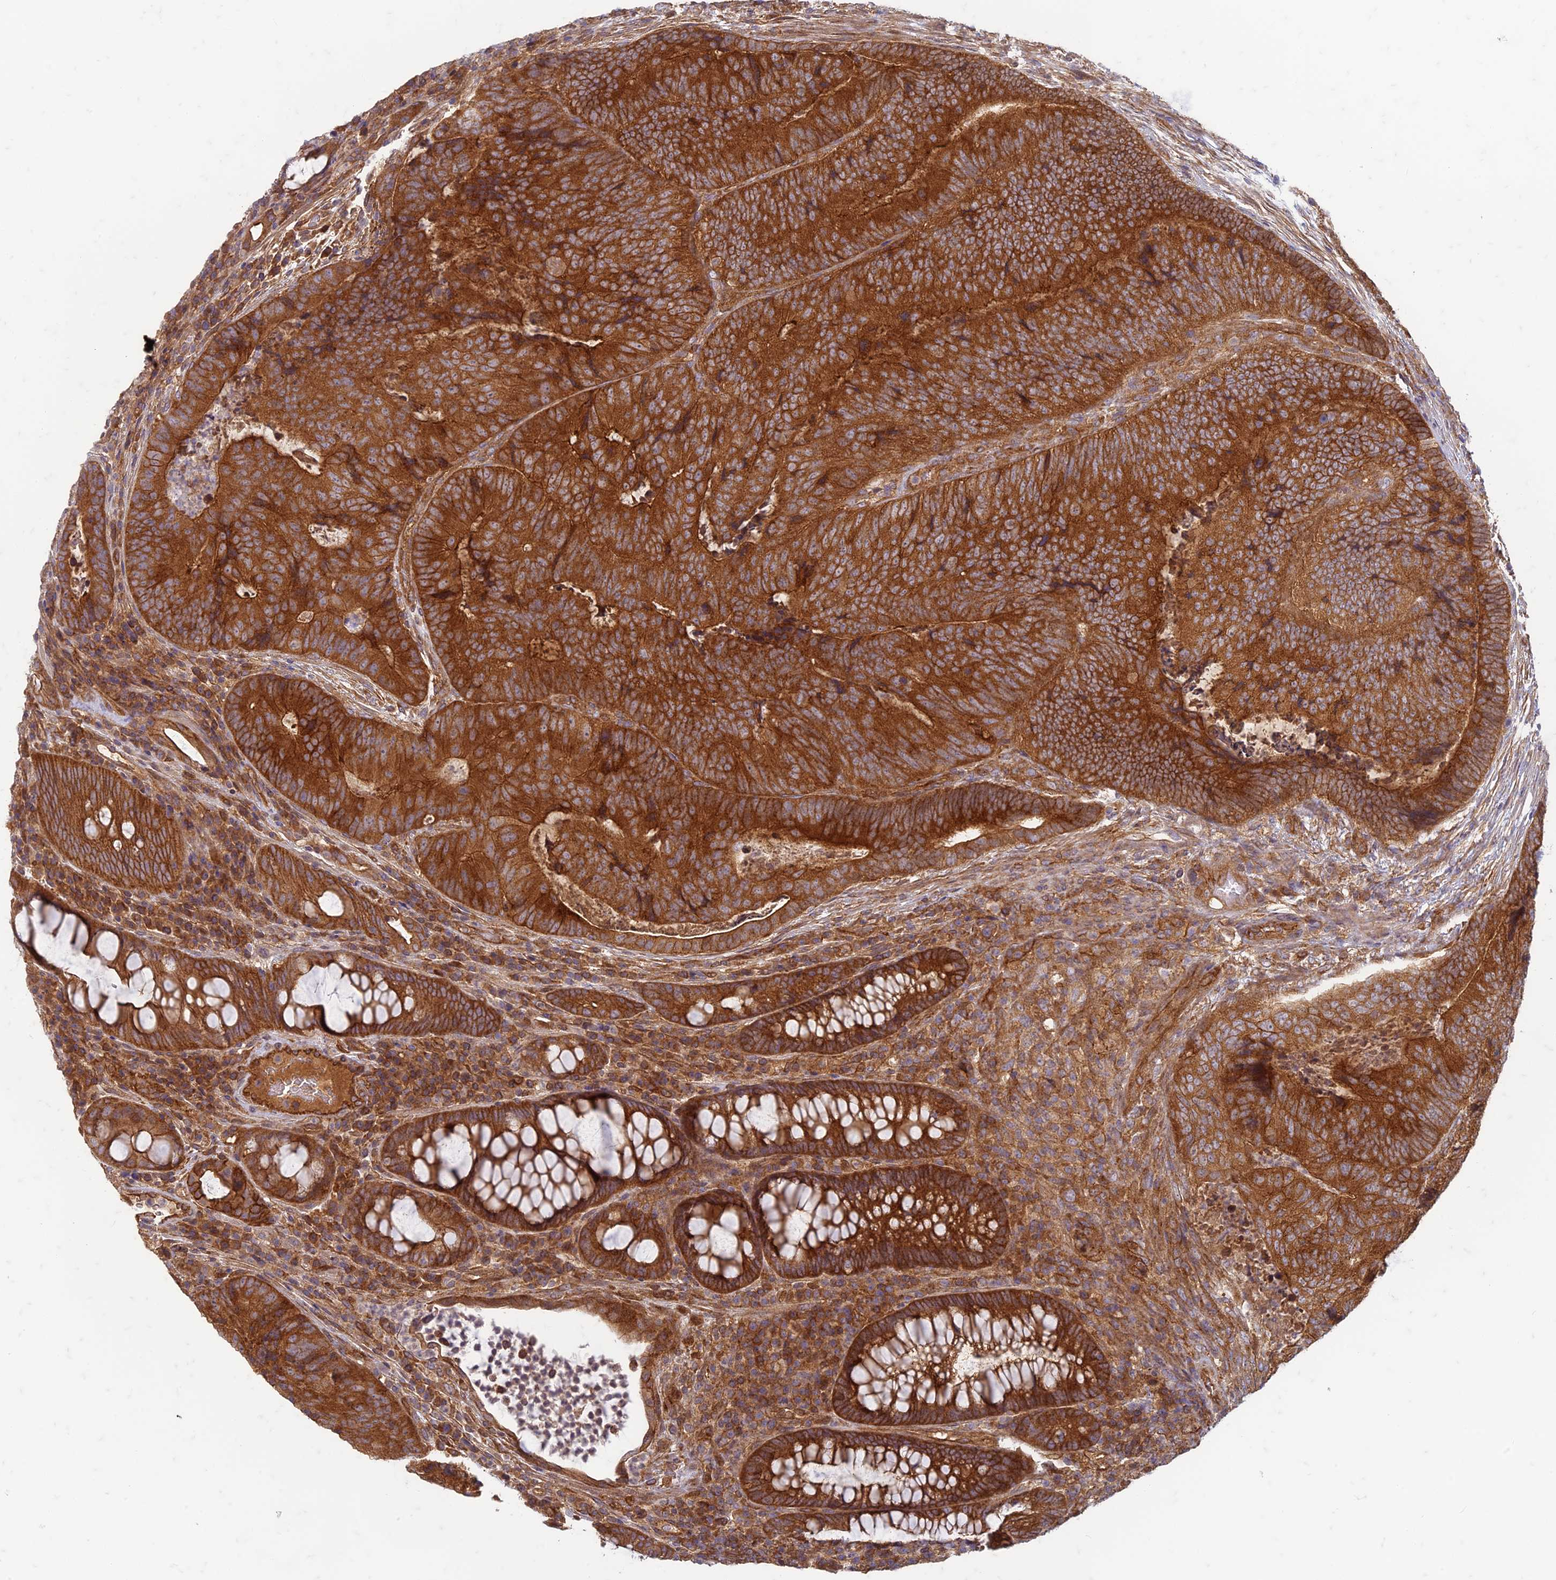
{"staining": {"intensity": "strong", "quantity": ">75%", "location": "cytoplasmic/membranous"}, "tissue": "colorectal cancer", "cell_type": "Tumor cells", "image_type": "cancer", "snomed": [{"axis": "morphology", "description": "Adenocarcinoma, NOS"}, {"axis": "topography", "description": "Colon"}], "caption": "Strong cytoplasmic/membranous expression is present in about >75% of tumor cells in colorectal adenocarcinoma.", "gene": "TCF25", "patient": {"sex": "female", "age": 67}}